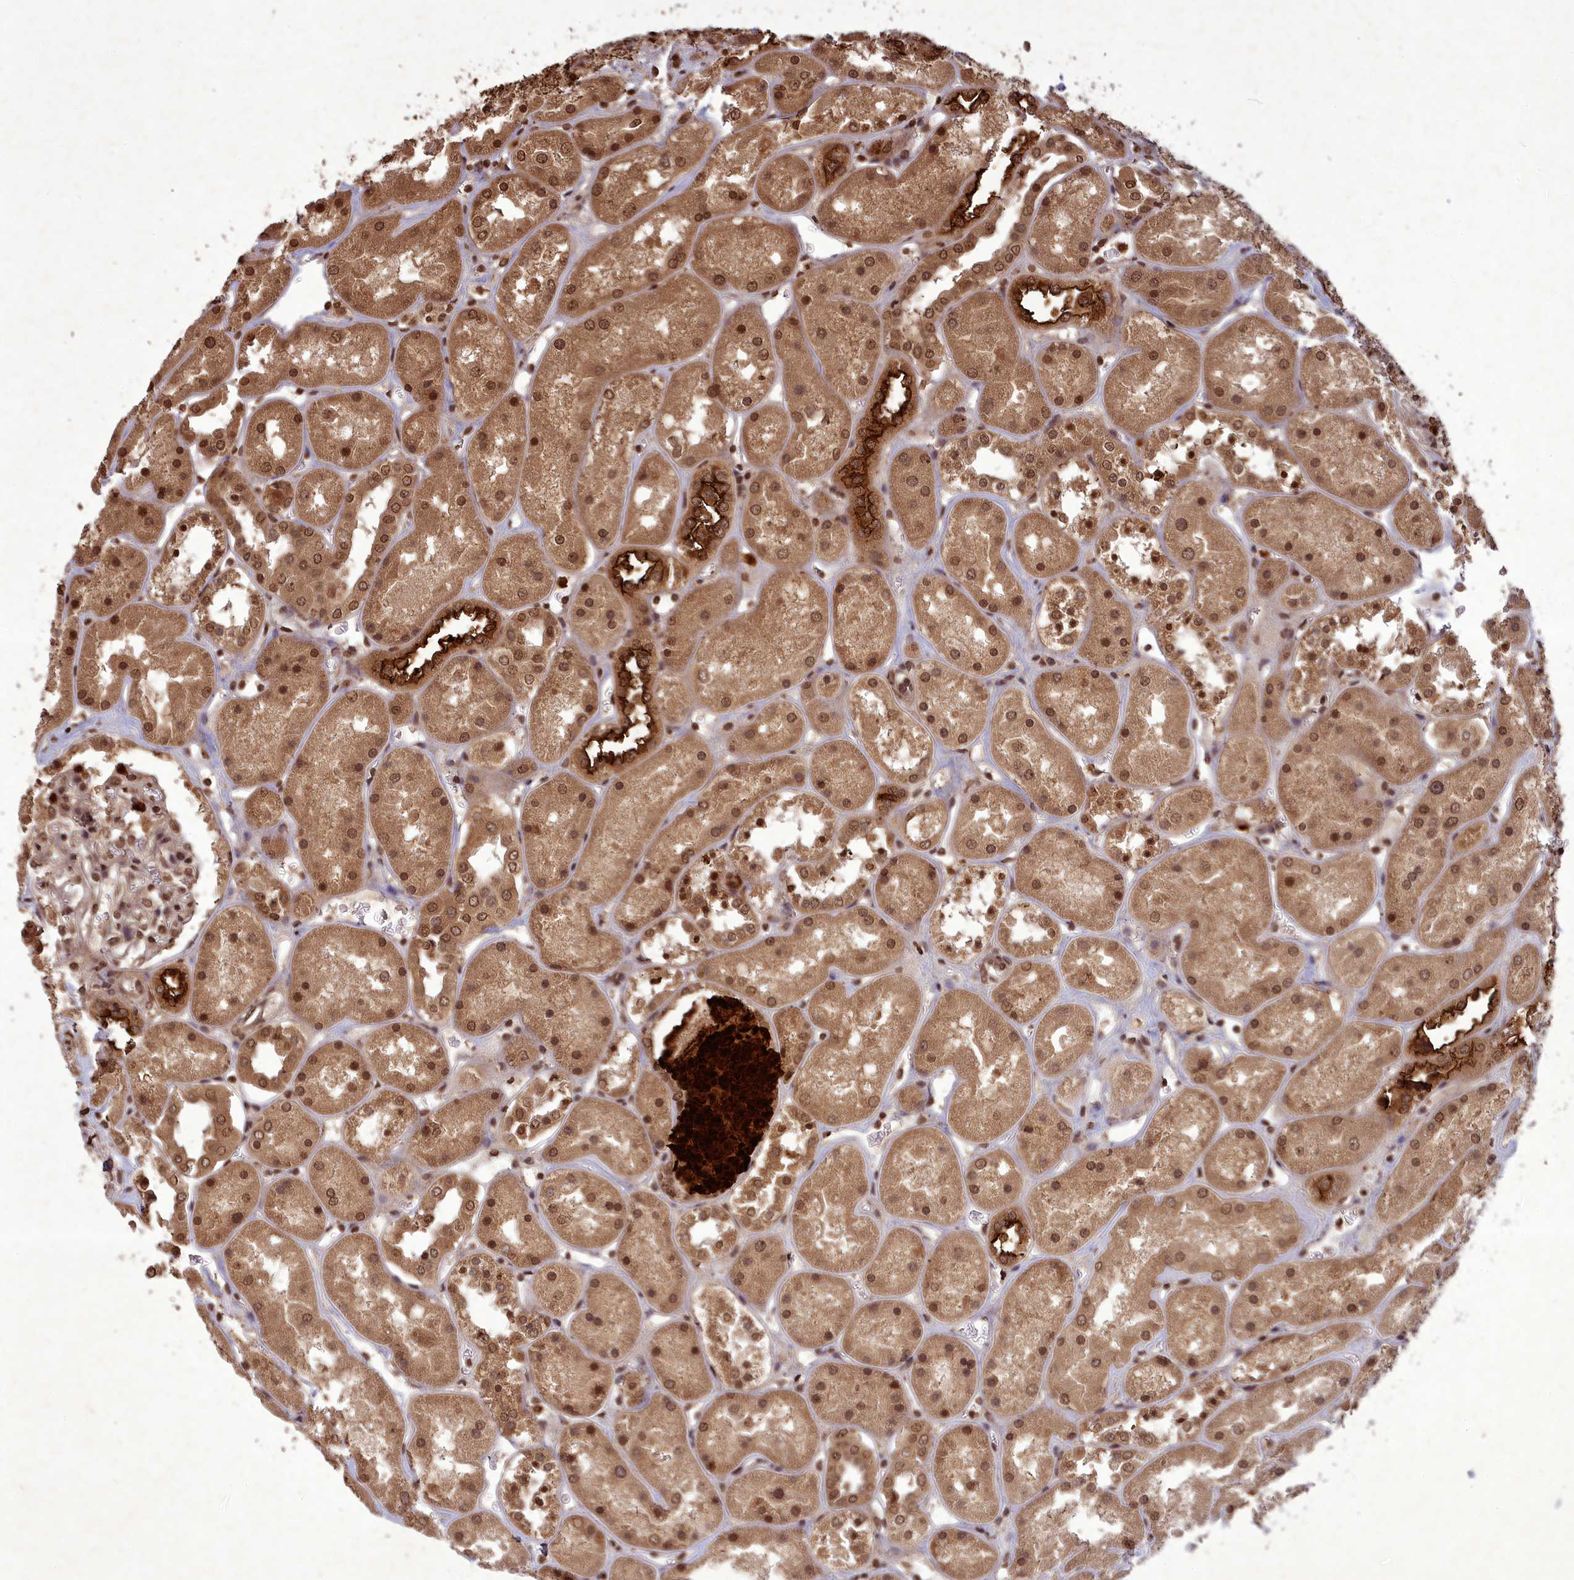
{"staining": {"intensity": "moderate", "quantity": ">75%", "location": "nuclear"}, "tissue": "kidney", "cell_type": "Cells in glomeruli", "image_type": "normal", "snomed": [{"axis": "morphology", "description": "Normal tissue, NOS"}, {"axis": "topography", "description": "Kidney"}], "caption": "Benign kidney was stained to show a protein in brown. There is medium levels of moderate nuclear positivity in approximately >75% of cells in glomeruli.", "gene": "SRMS", "patient": {"sex": "male", "age": 70}}